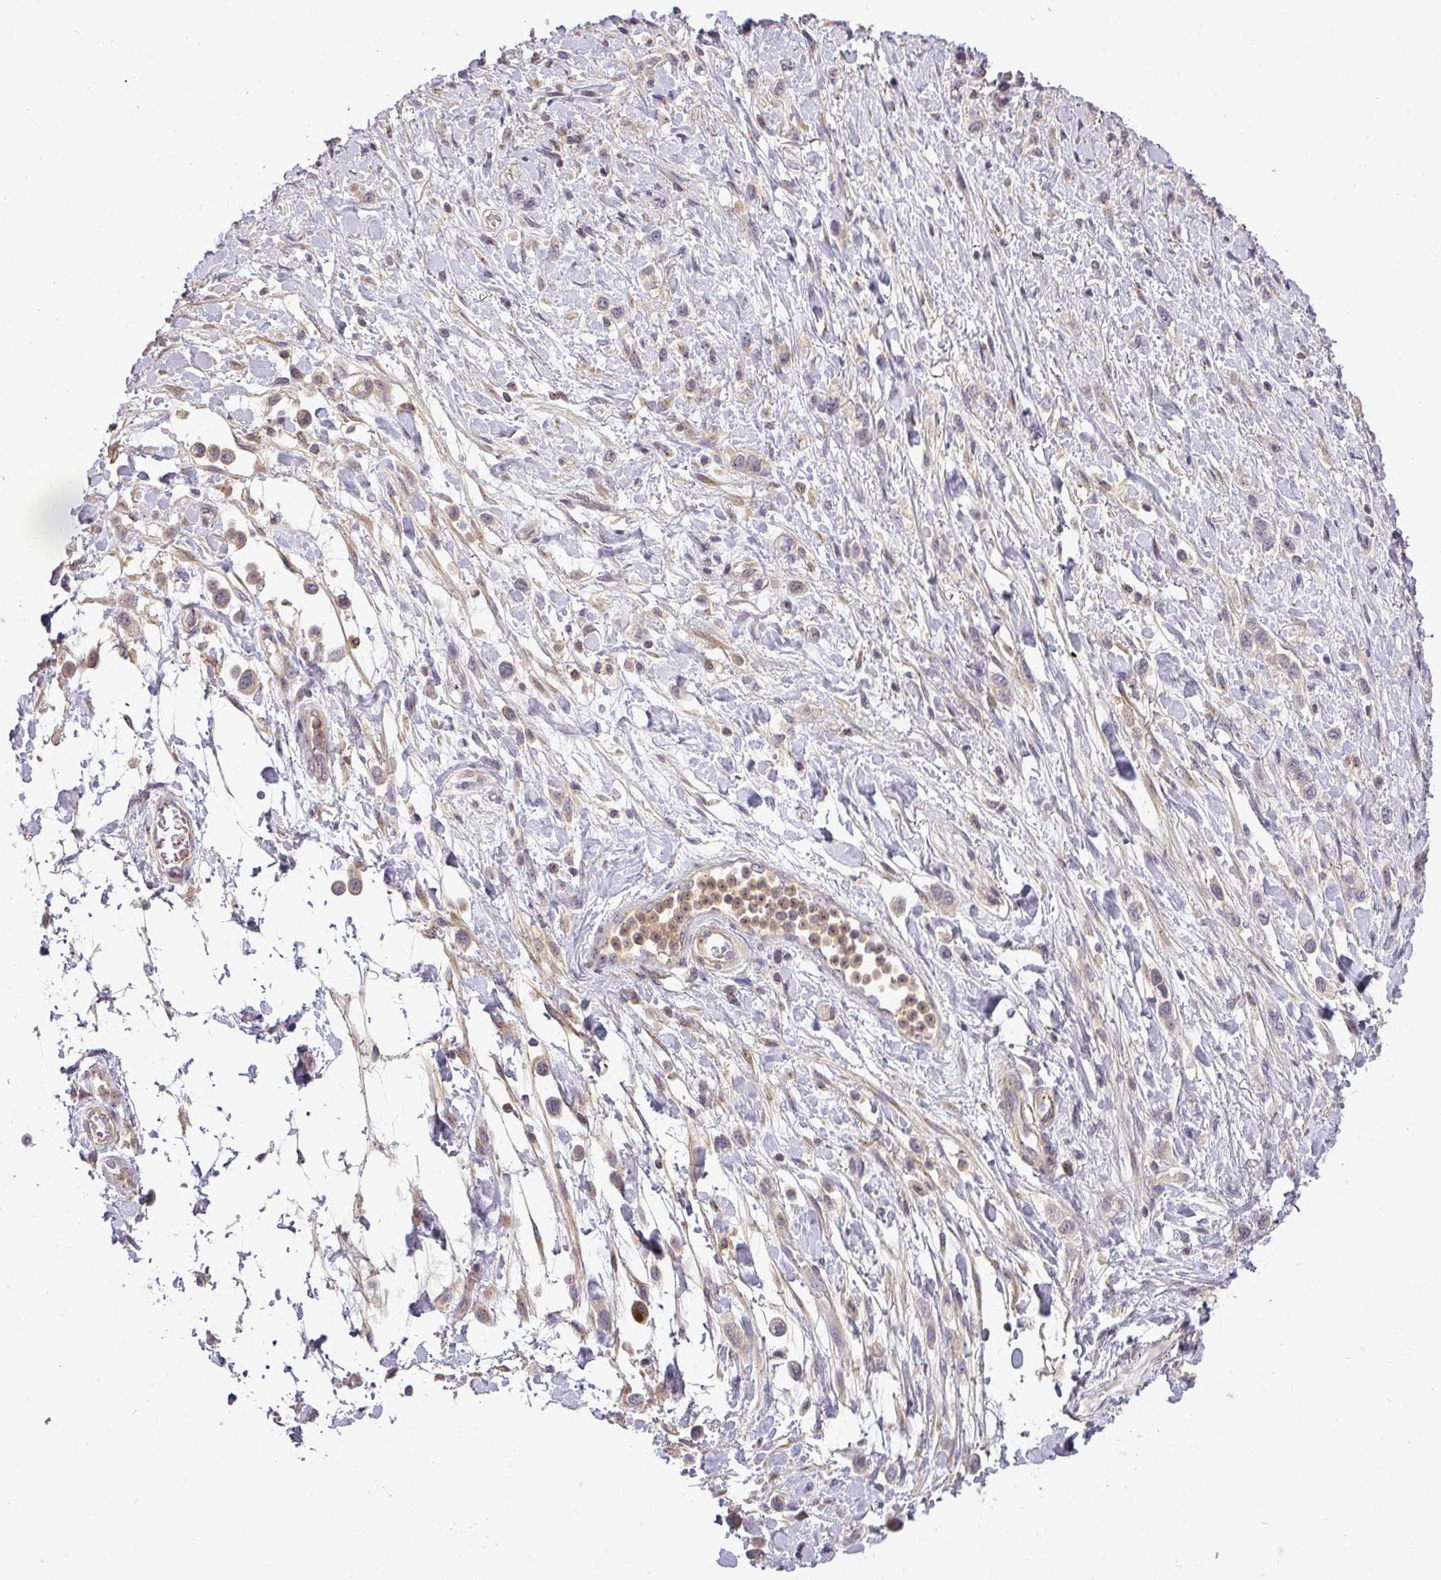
{"staining": {"intensity": "weak", "quantity": "<25%", "location": "cytoplasmic/membranous"}, "tissue": "stomach cancer", "cell_type": "Tumor cells", "image_type": "cancer", "snomed": [{"axis": "morphology", "description": "Adenocarcinoma, NOS"}, {"axis": "topography", "description": "Stomach"}], "caption": "Immunohistochemistry of human stomach cancer reveals no staining in tumor cells.", "gene": "NIN", "patient": {"sex": "female", "age": 65}}